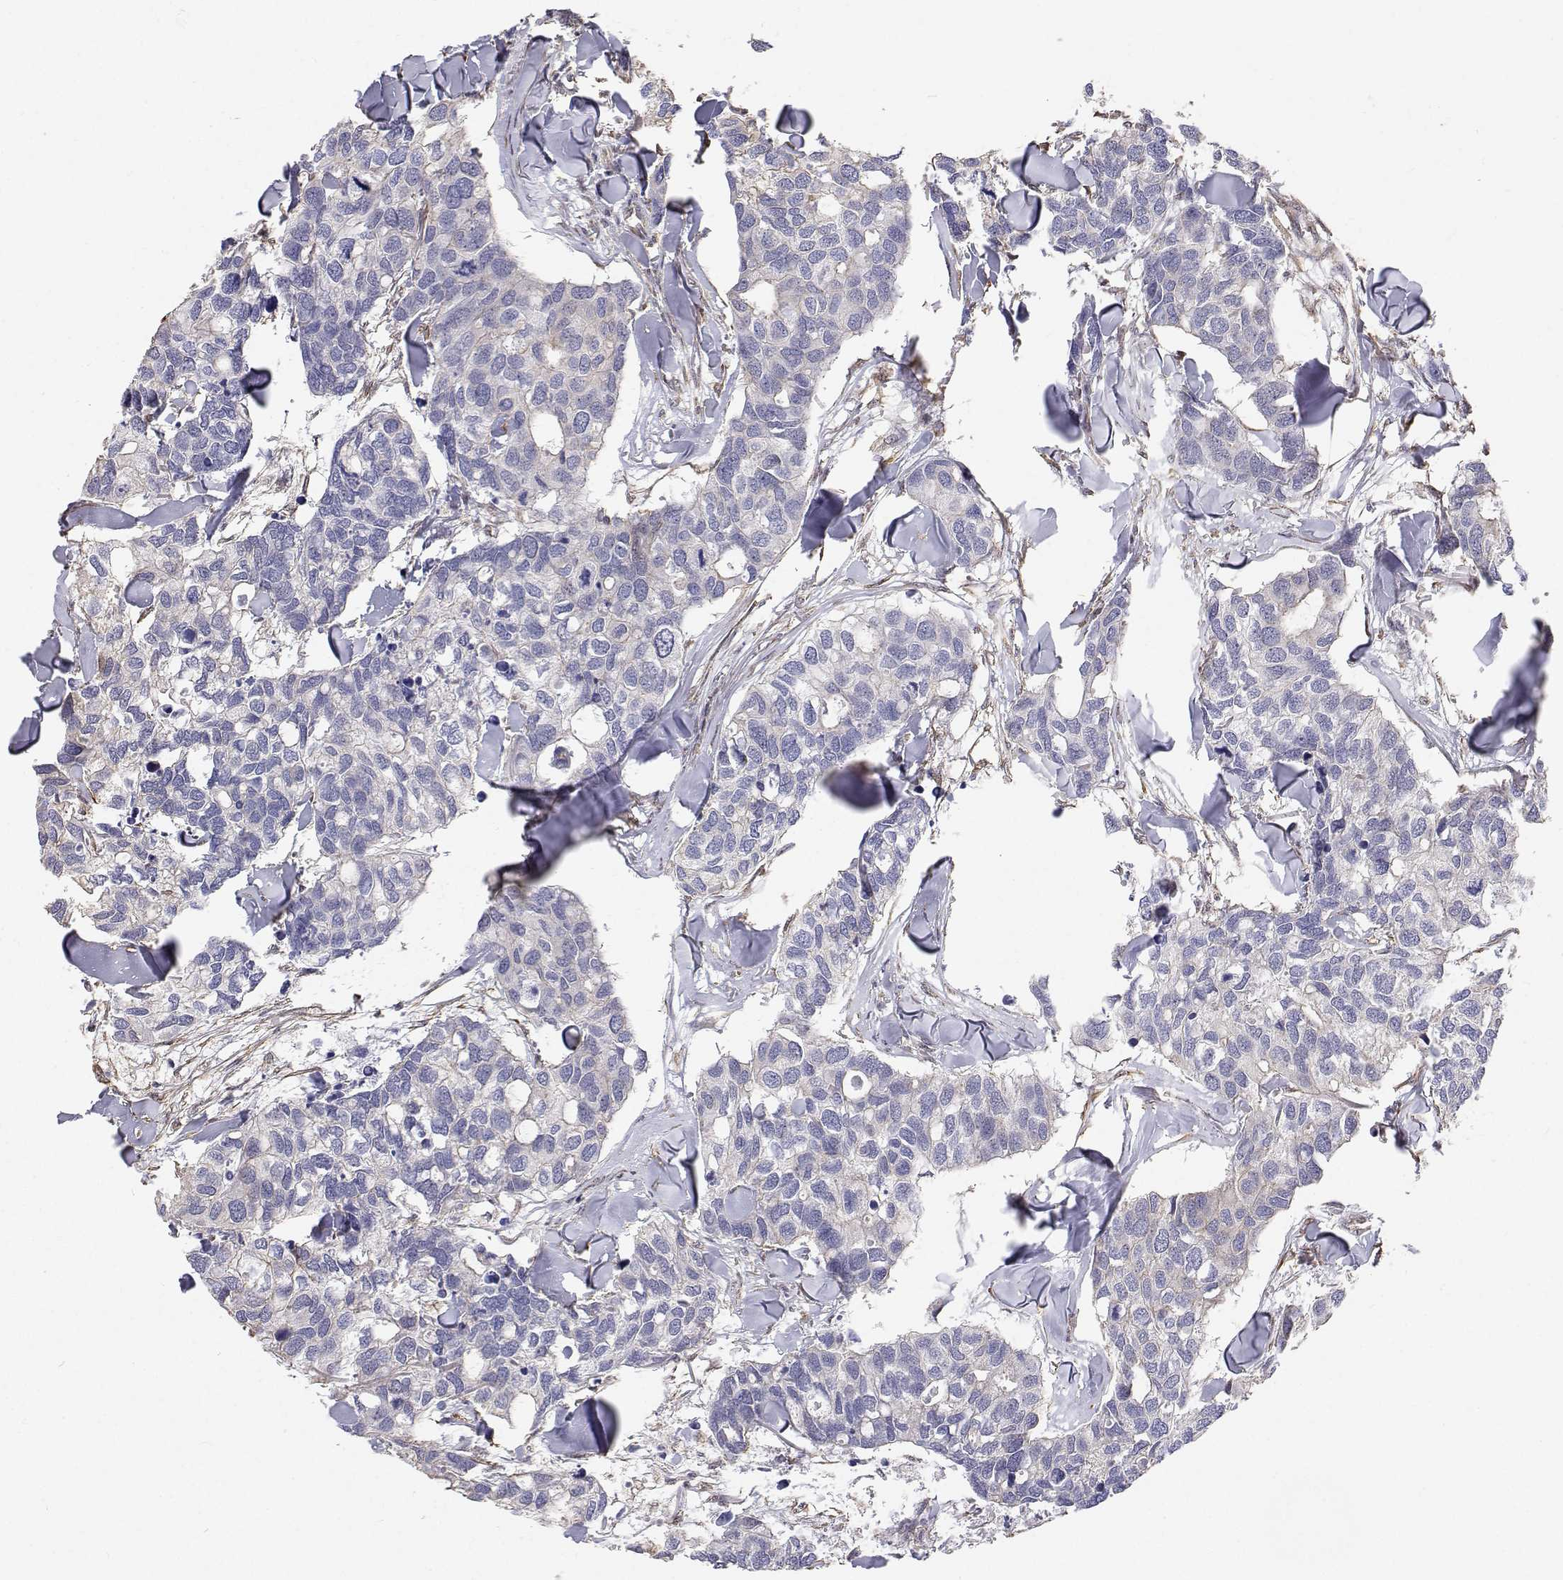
{"staining": {"intensity": "negative", "quantity": "none", "location": "none"}, "tissue": "breast cancer", "cell_type": "Tumor cells", "image_type": "cancer", "snomed": [{"axis": "morphology", "description": "Duct carcinoma"}, {"axis": "topography", "description": "Breast"}], "caption": "IHC of human breast cancer (intraductal carcinoma) exhibits no expression in tumor cells.", "gene": "GSDMA", "patient": {"sex": "female", "age": 83}}